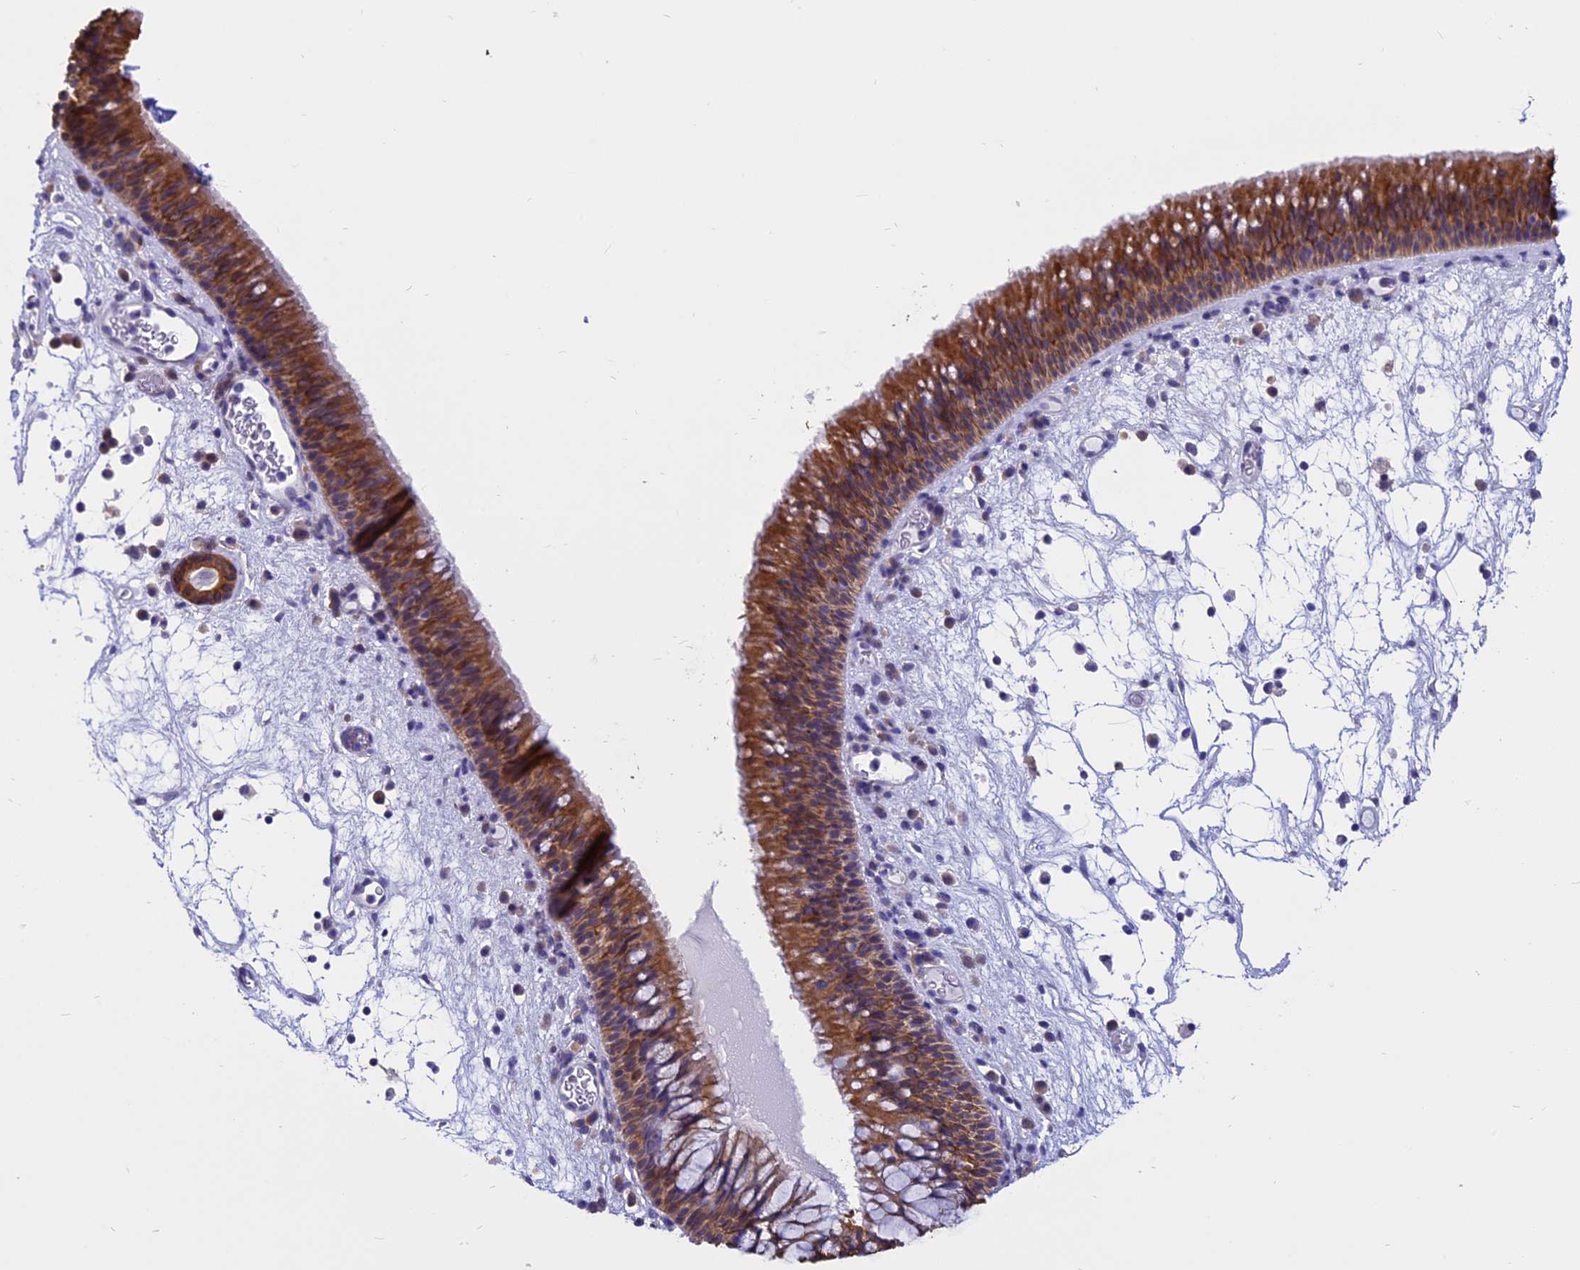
{"staining": {"intensity": "strong", "quantity": ">75%", "location": "cytoplasmic/membranous"}, "tissue": "nasopharynx", "cell_type": "Respiratory epithelial cells", "image_type": "normal", "snomed": [{"axis": "morphology", "description": "Normal tissue, NOS"}, {"axis": "morphology", "description": "Inflammation, NOS"}, {"axis": "morphology", "description": "Malignant melanoma, Metastatic site"}, {"axis": "topography", "description": "Nasopharynx"}], "caption": "A high amount of strong cytoplasmic/membranous expression is seen in approximately >75% of respiratory epithelial cells in unremarkable nasopharynx.", "gene": "STUB1", "patient": {"sex": "male", "age": 70}}